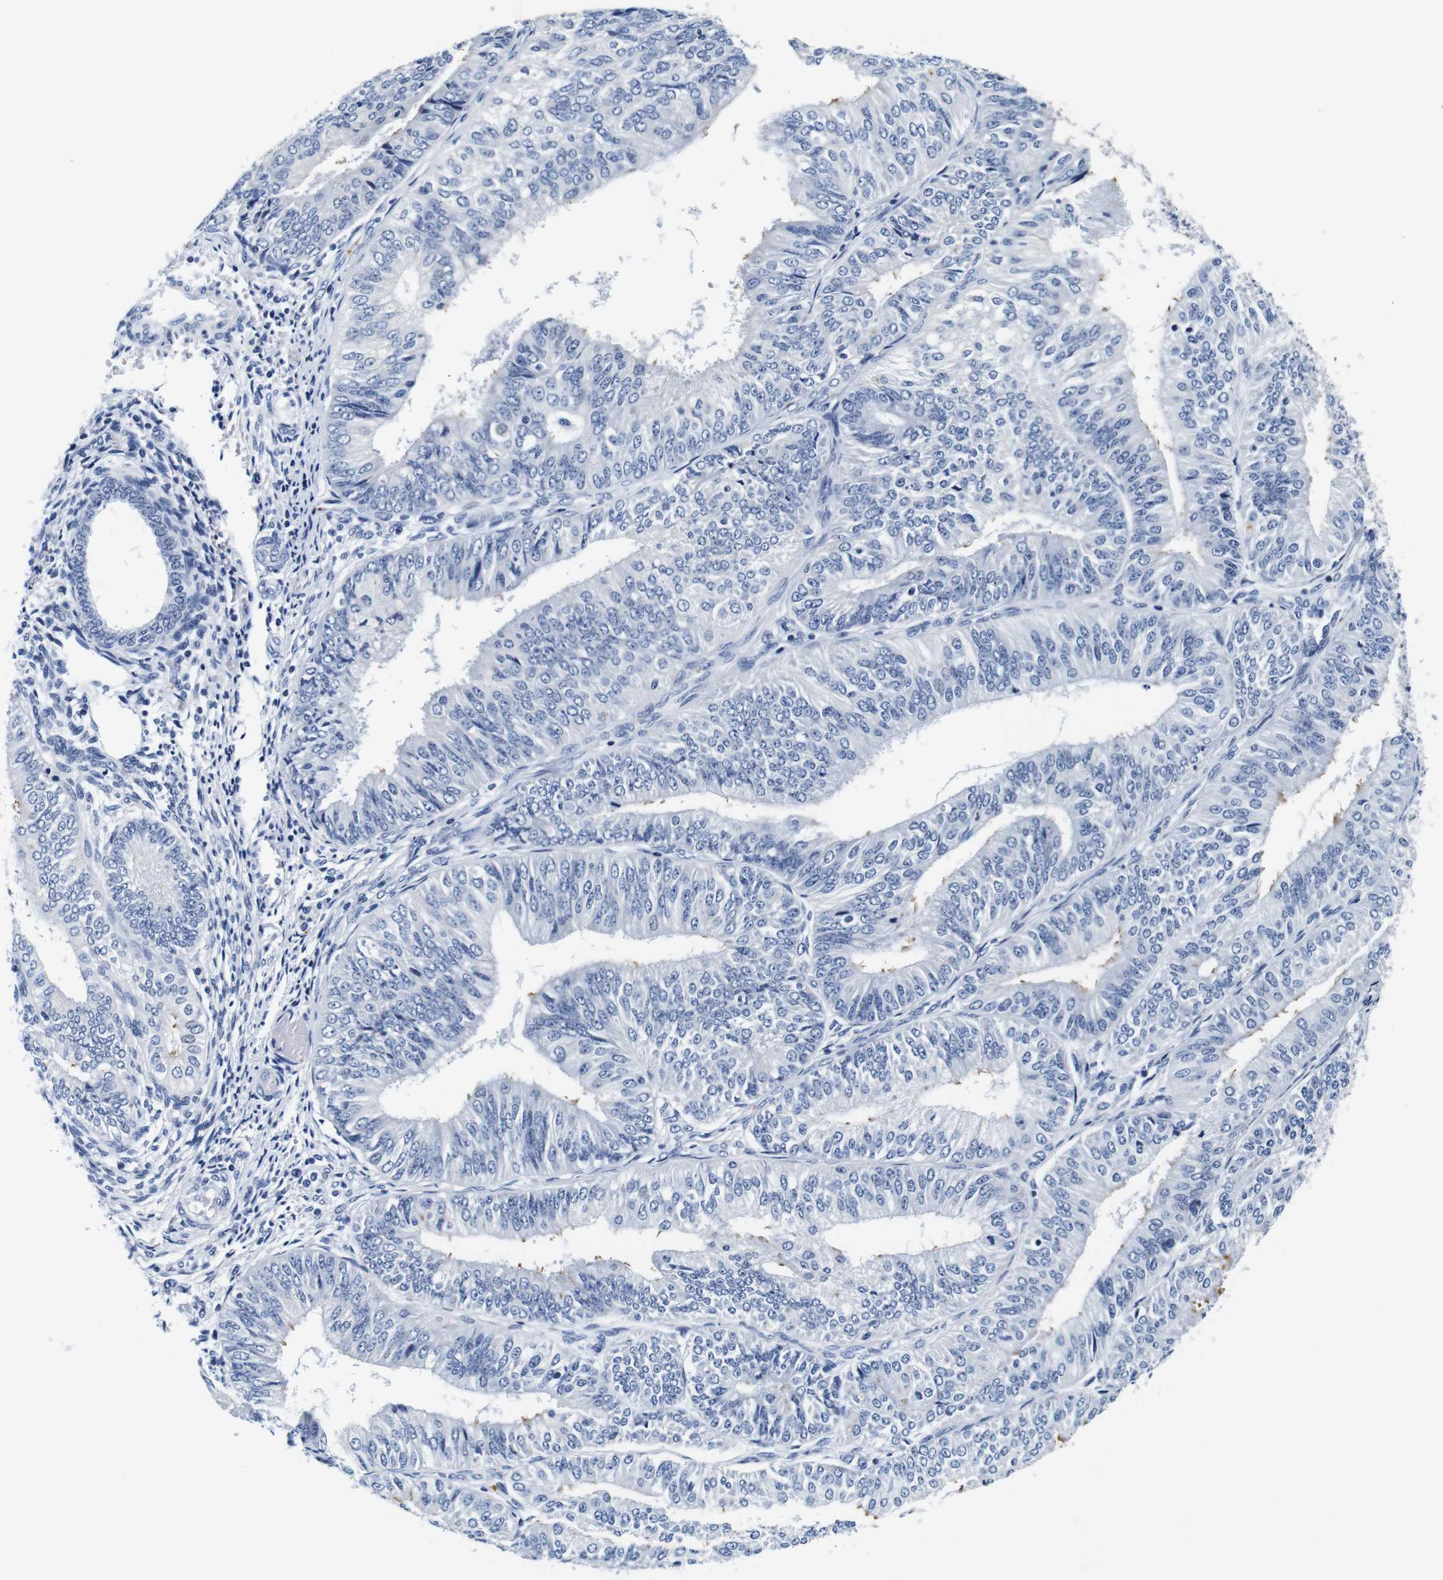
{"staining": {"intensity": "negative", "quantity": "none", "location": "none"}, "tissue": "endometrial cancer", "cell_type": "Tumor cells", "image_type": "cancer", "snomed": [{"axis": "morphology", "description": "Adenocarcinoma, NOS"}, {"axis": "topography", "description": "Endometrium"}], "caption": "A high-resolution micrograph shows IHC staining of endometrial cancer (adenocarcinoma), which exhibits no significant staining in tumor cells. (Stains: DAB (3,3'-diaminobenzidine) IHC with hematoxylin counter stain, Microscopy: brightfield microscopy at high magnification).", "gene": "GP1BA", "patient": {"sex": "female", "age": 58}}